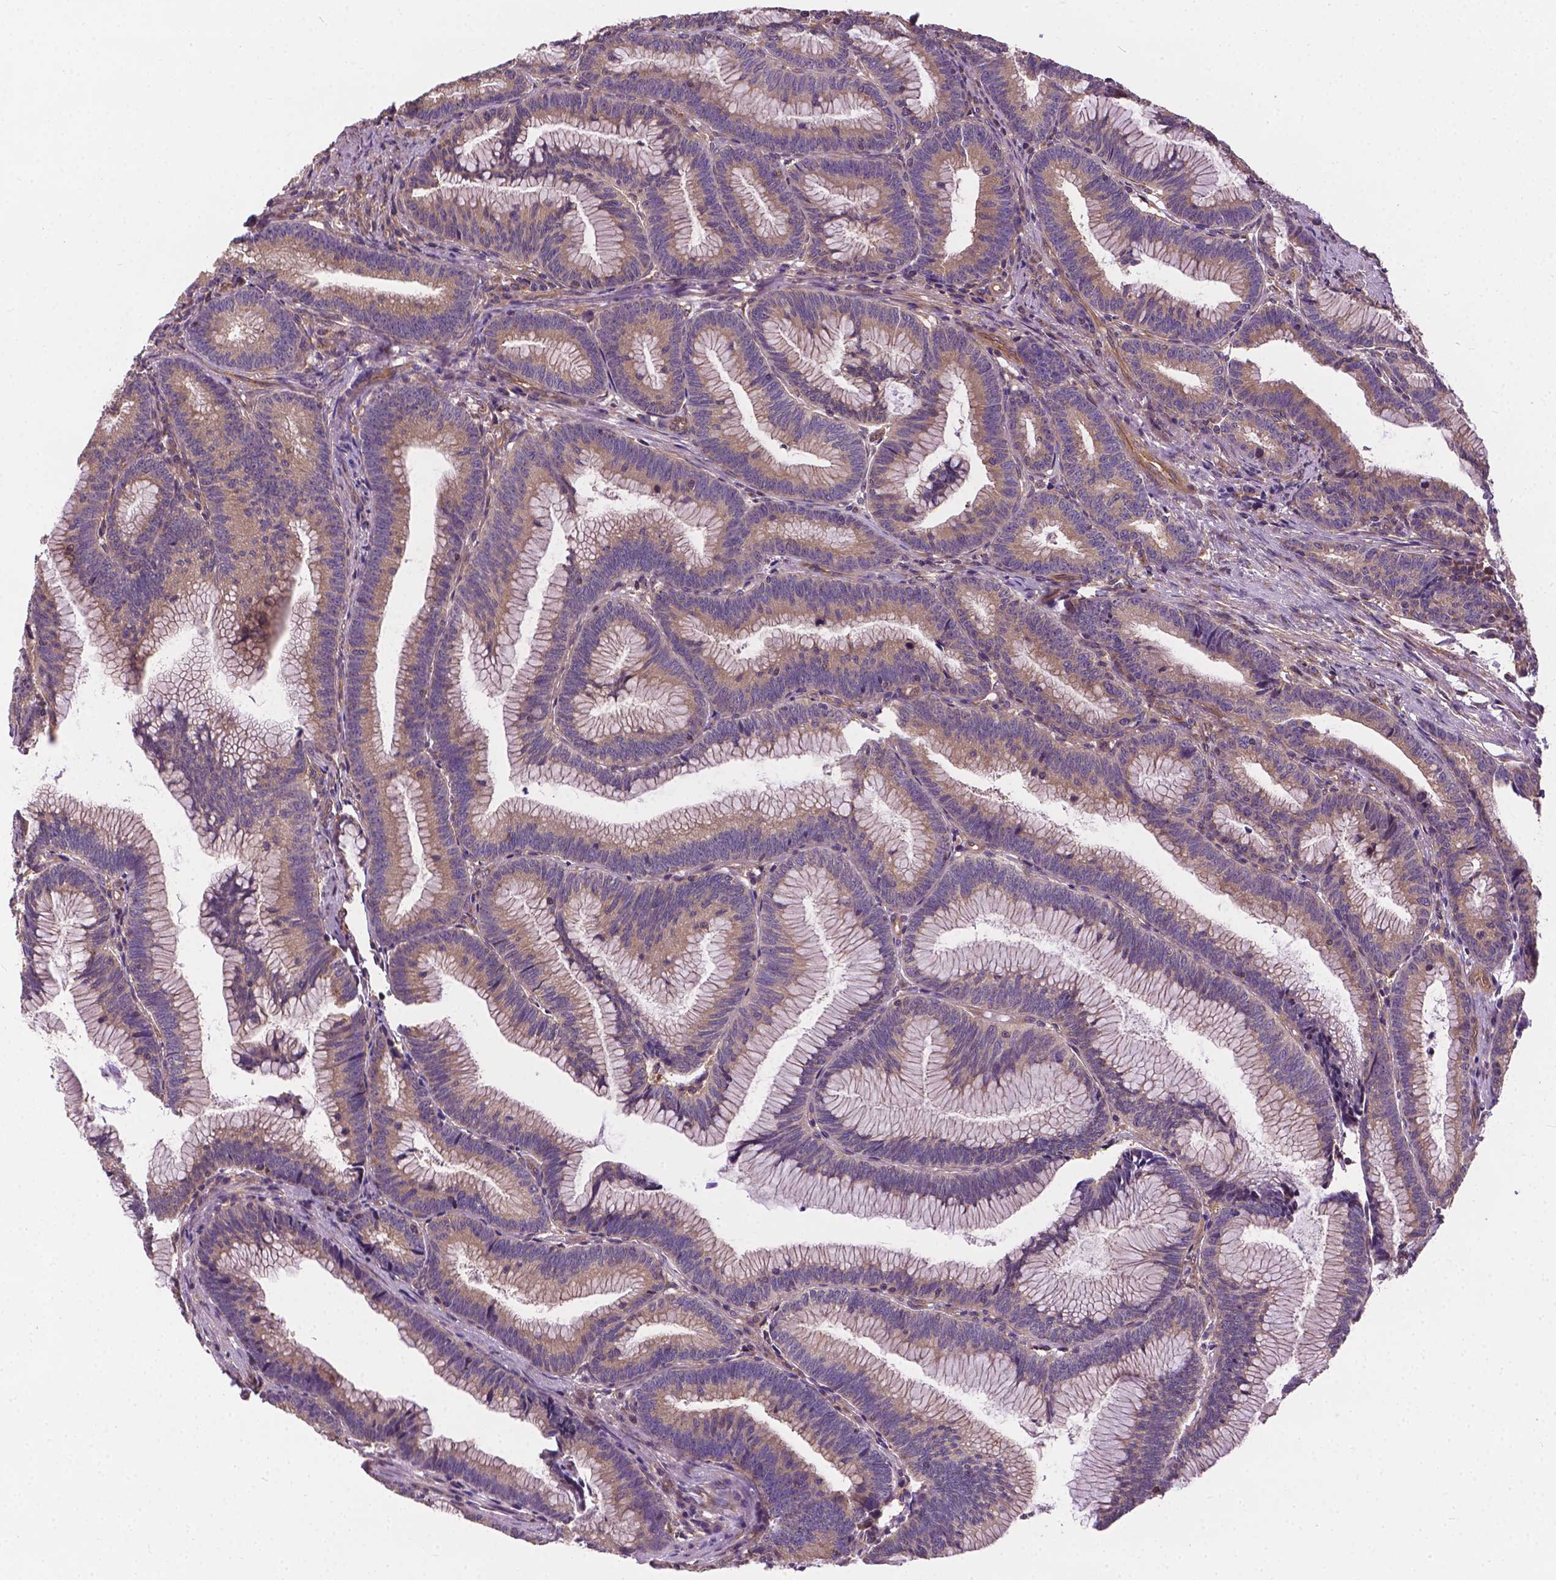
{"staining": {"intensity": "weak", "quantity": "25%-75%", "location": "cytoplasmic/membranous"}, "tissue": "colorectal cancer", "cell_type": "Tumor cells", "image_type": "cancer", "snomed": [{"axis": "morphology", "description": "Adenocarcinoma, NOS"}, {"axis": "topography", "description": "Colon"}], "caption": "Immunohistochemical staining of colorectal cancer (adenocarcinoma) reveals weak cytoplasmic/membranous protein staining in approximately 25%-75% of tumor cells.", "gene": "MZT1", "patient": {"sex": "female", "age": 78}}